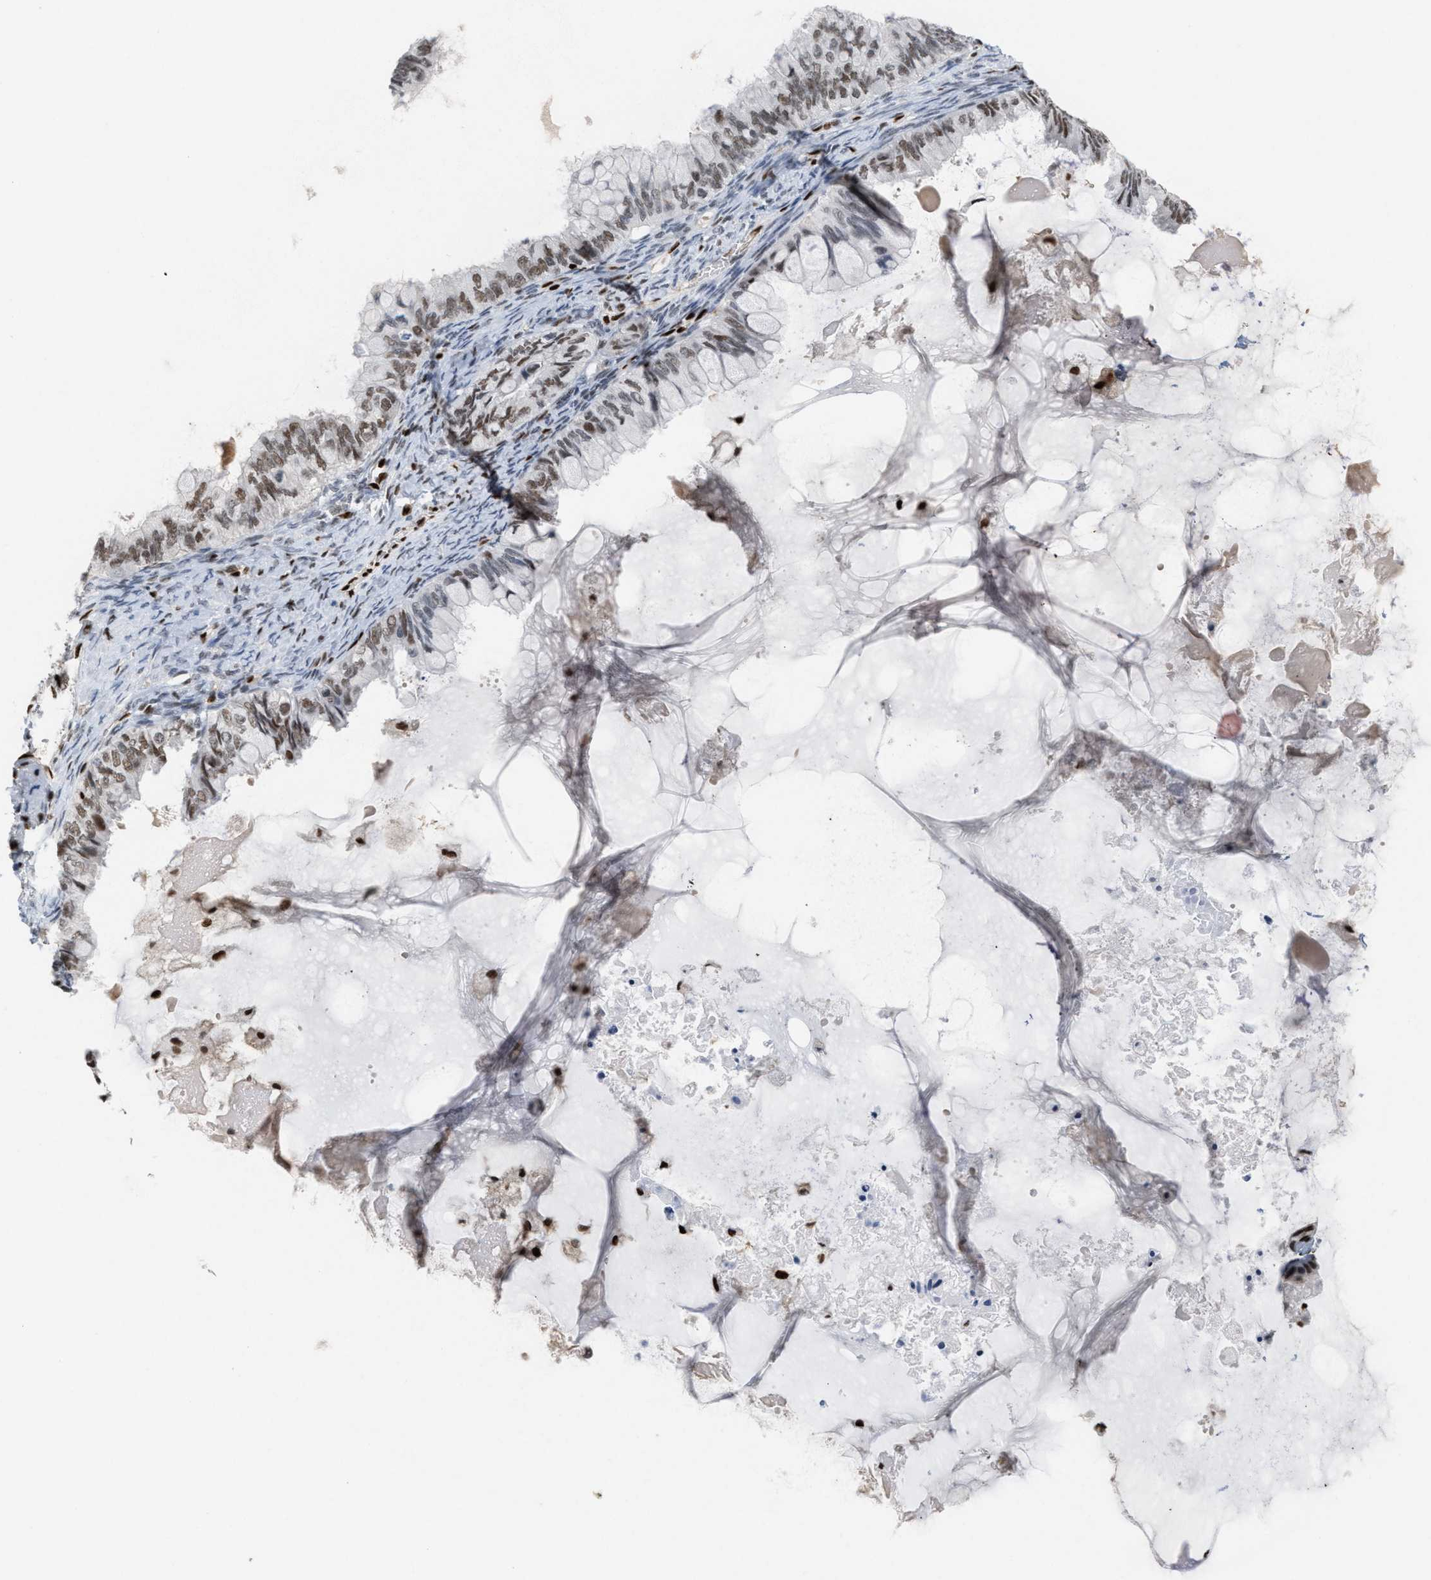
{"staining": {"intensity": "weak", "quantity": ">75%", "location": "nuclear"}, "tissue": "ovarian cancer", "cell_type": "Tumor cells", "image_type": "cancer", "snomed": [{"axis": "morphology", "description": "Cystadenocarcinoma, mucinous, NOS"}, {"axis": "topography", "description": "Ovary"}], "caption": "Weak nuclear expression for a protein is seen in about >75% of tumor cells of mucinous cystadenocarcinoma (ovarian) using IHC.", "gene": "RNASEK-C17orf49", "patient": {"sex": "female", "age": 80}}